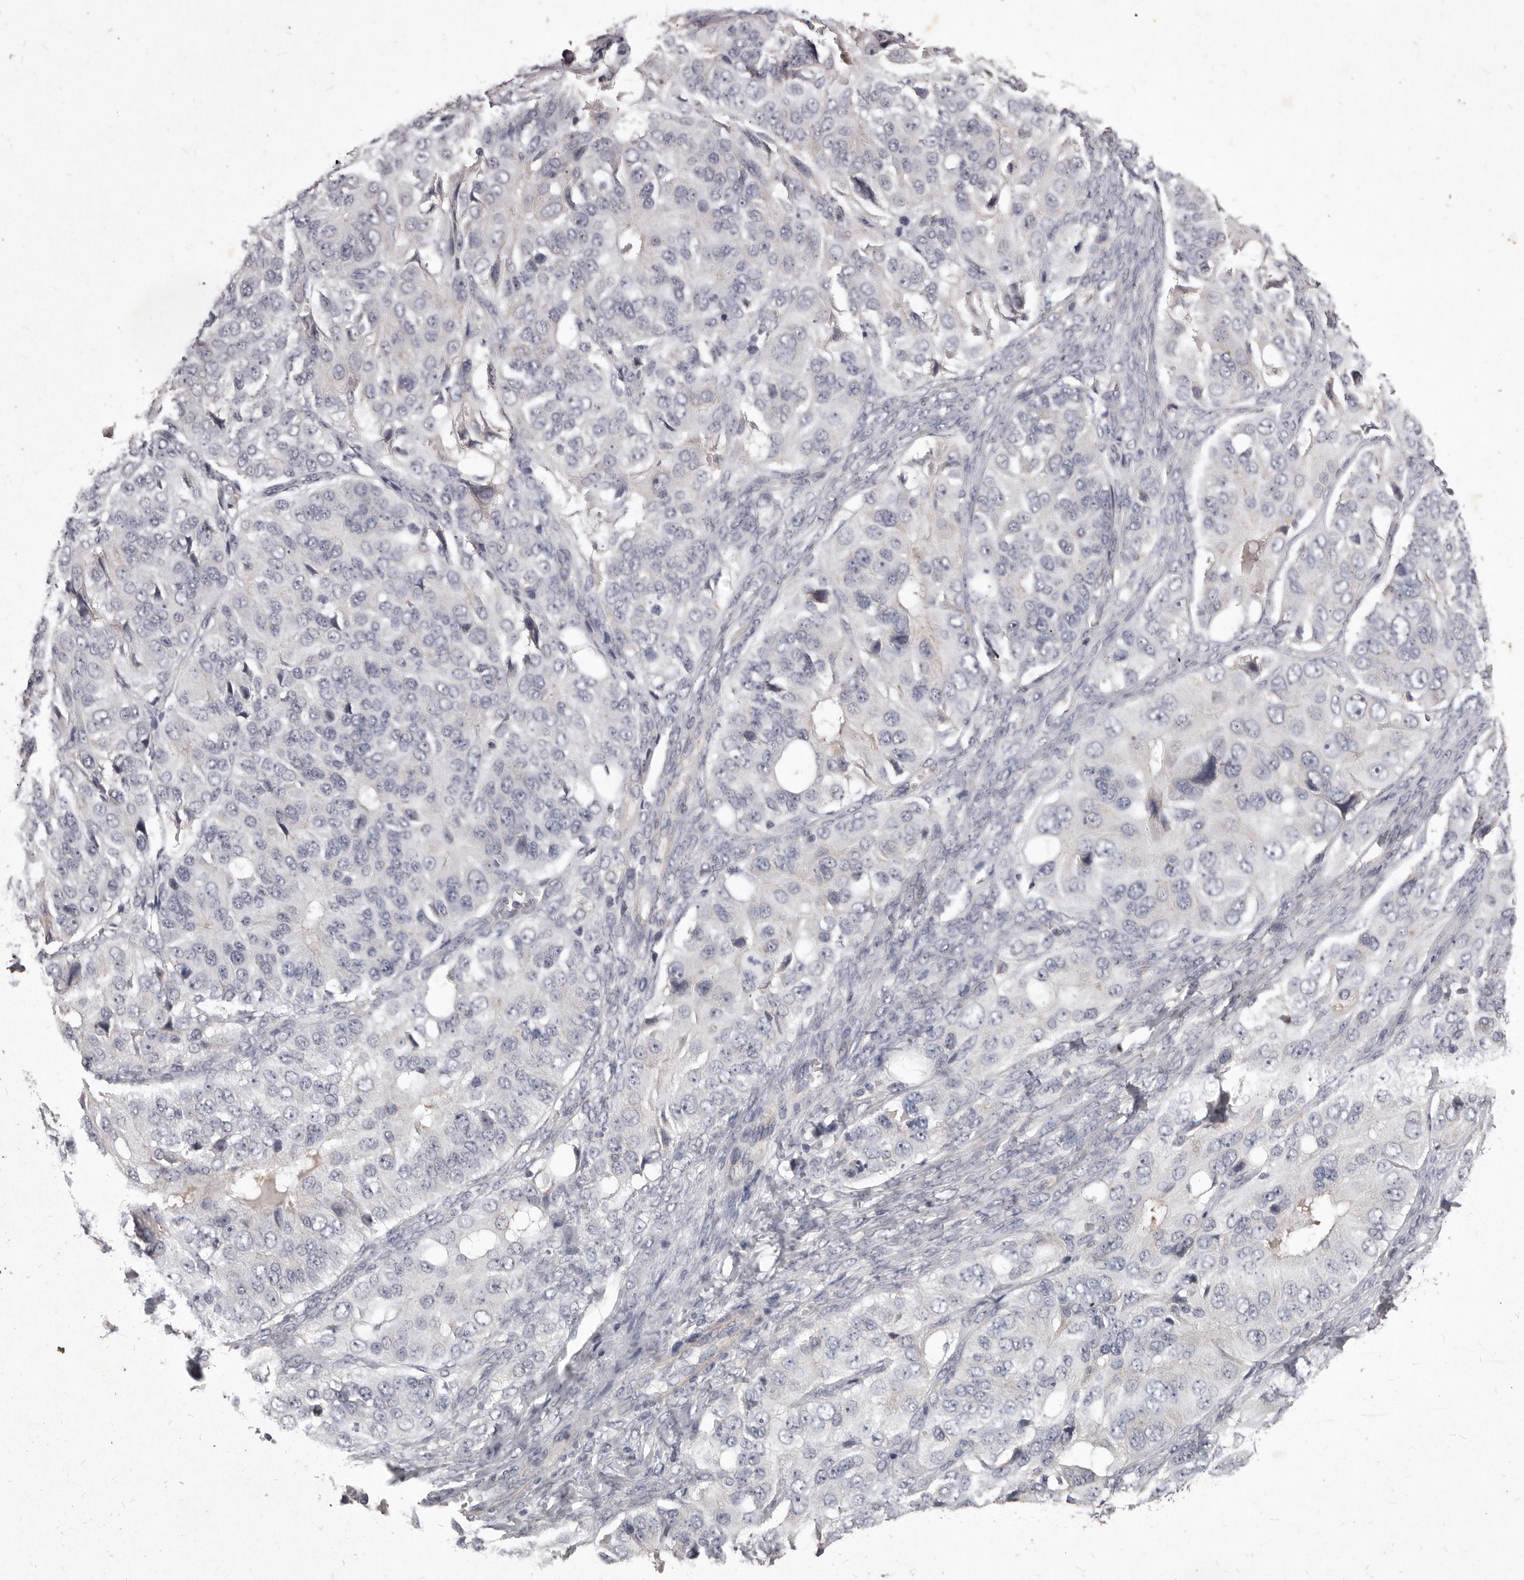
{"staining": {"intensity": "negative", "quantity": "none", "location": "none"}, "tissue": "ovarian cancer", "cell_type": "Tumor cells", "image_type": "cancer", "snomed": [{"axis": "morphology", "description": "Carcinoma, endometroid"}, {"axis": "topography", "description": "Ovary"}], "caption": "Immunohistochemical staining of human endometroid carcinoma (ovarian) displays no significant positivity in tumor cells.", "gene": "GPRC5C", "patient": {"sex": "female", "age": 51}}